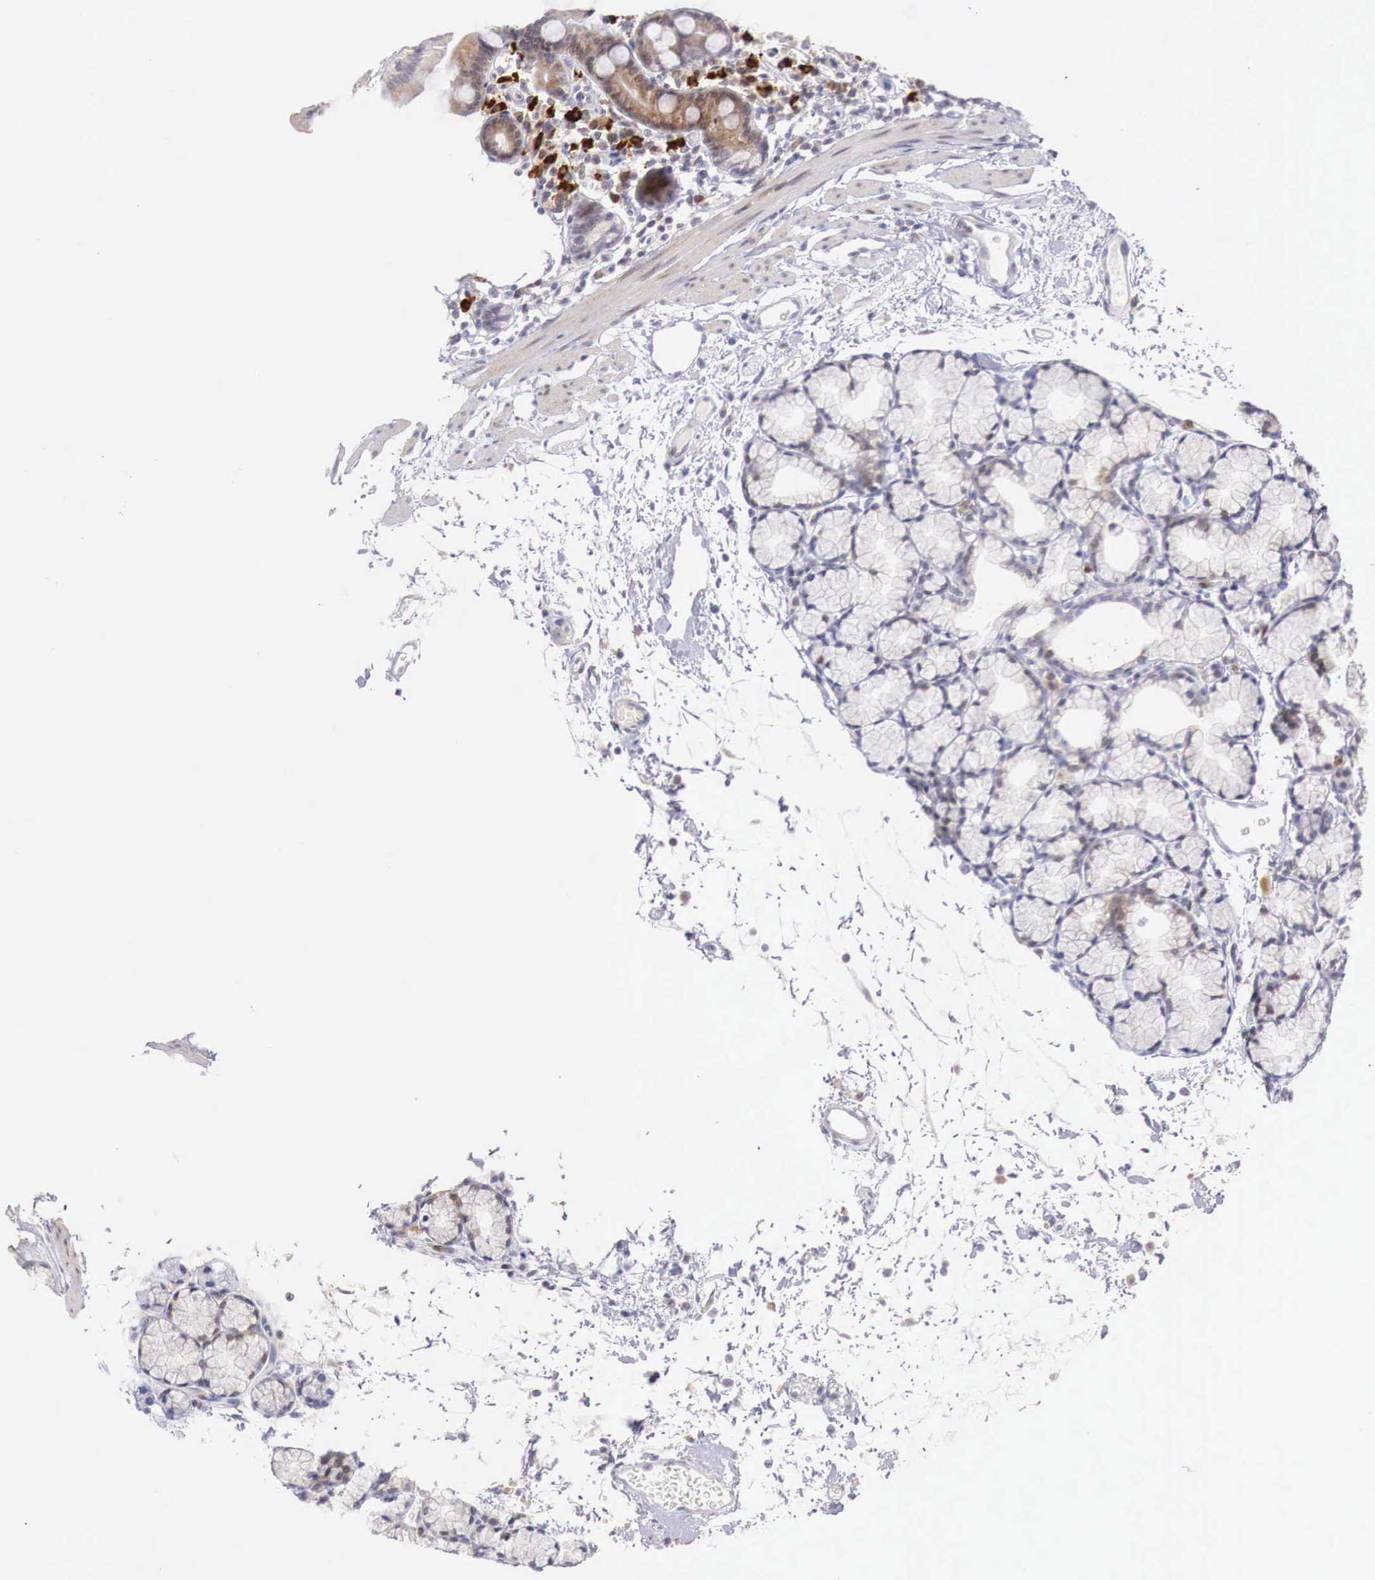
{"staining": {"intensity": "weak", "quantity": "25%-75%", "location": "cytoplasmic/membranous"}, "tissue": "duodenum", "cell_type": "Glandular cells", "image_type": "normal", "snomed": [{"axis": "morphology", "description": "Normal tissue, NOS"}, {"axis": "topography", "description": "Duodenum"}], "caption": "Normal duodenum demonstrates weak cytoplasmic/membranous staining in about 25%-75% of glandular cells, visualized by immunohistochemistry.", "gene": "CLCN5", "patient": {"sex": "female", "age": 48}}